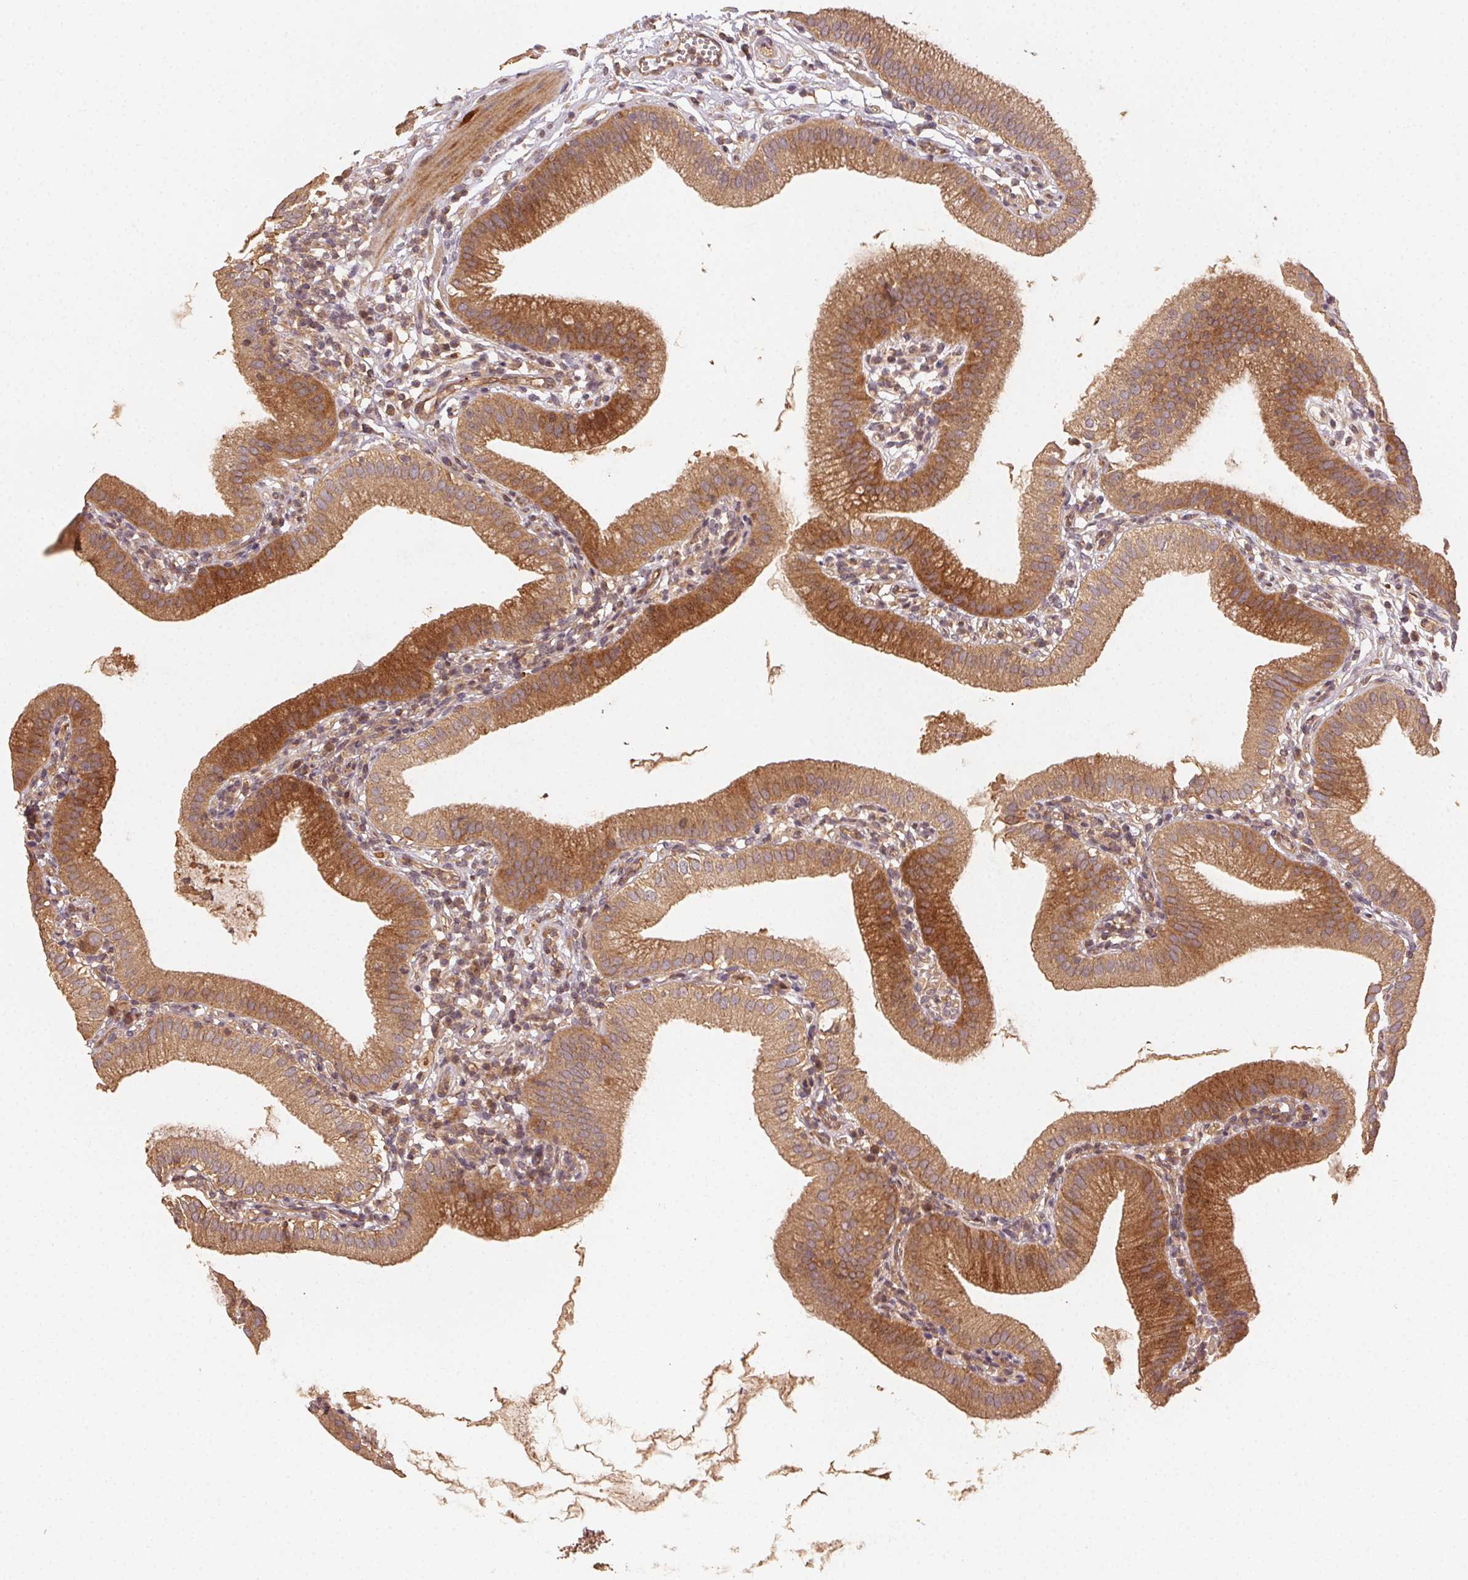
{"staining": {"intensity": "moderate", "quantity": ">75%", "location": "cytoplasmic/membranous"}, "tissue": "gallbladder", "cell_type": "Glandular cells", "image_type": "normal", "snomed": [{"axis": "morphology", "description": "Normal tissue, NOS"}, {"axis": "topography", "description": "Gallbladder"}], "caption": "Immunohistochemistry (IHC) staining of unremarkable gallbladder, which reveals medium levels of moderate cytoplasmic/membranous staining in approximately >75% of glandular cells indicating moderate cytoplasmic/membranous protein expression. The staining was performed using DAB (3,3'-diaminobenzidine) (brown) for protein detection and nuclei were counterstained in hematoxylin (blue).", "gene": "RALA", "patient": {"sex": "female", "age": 65}}